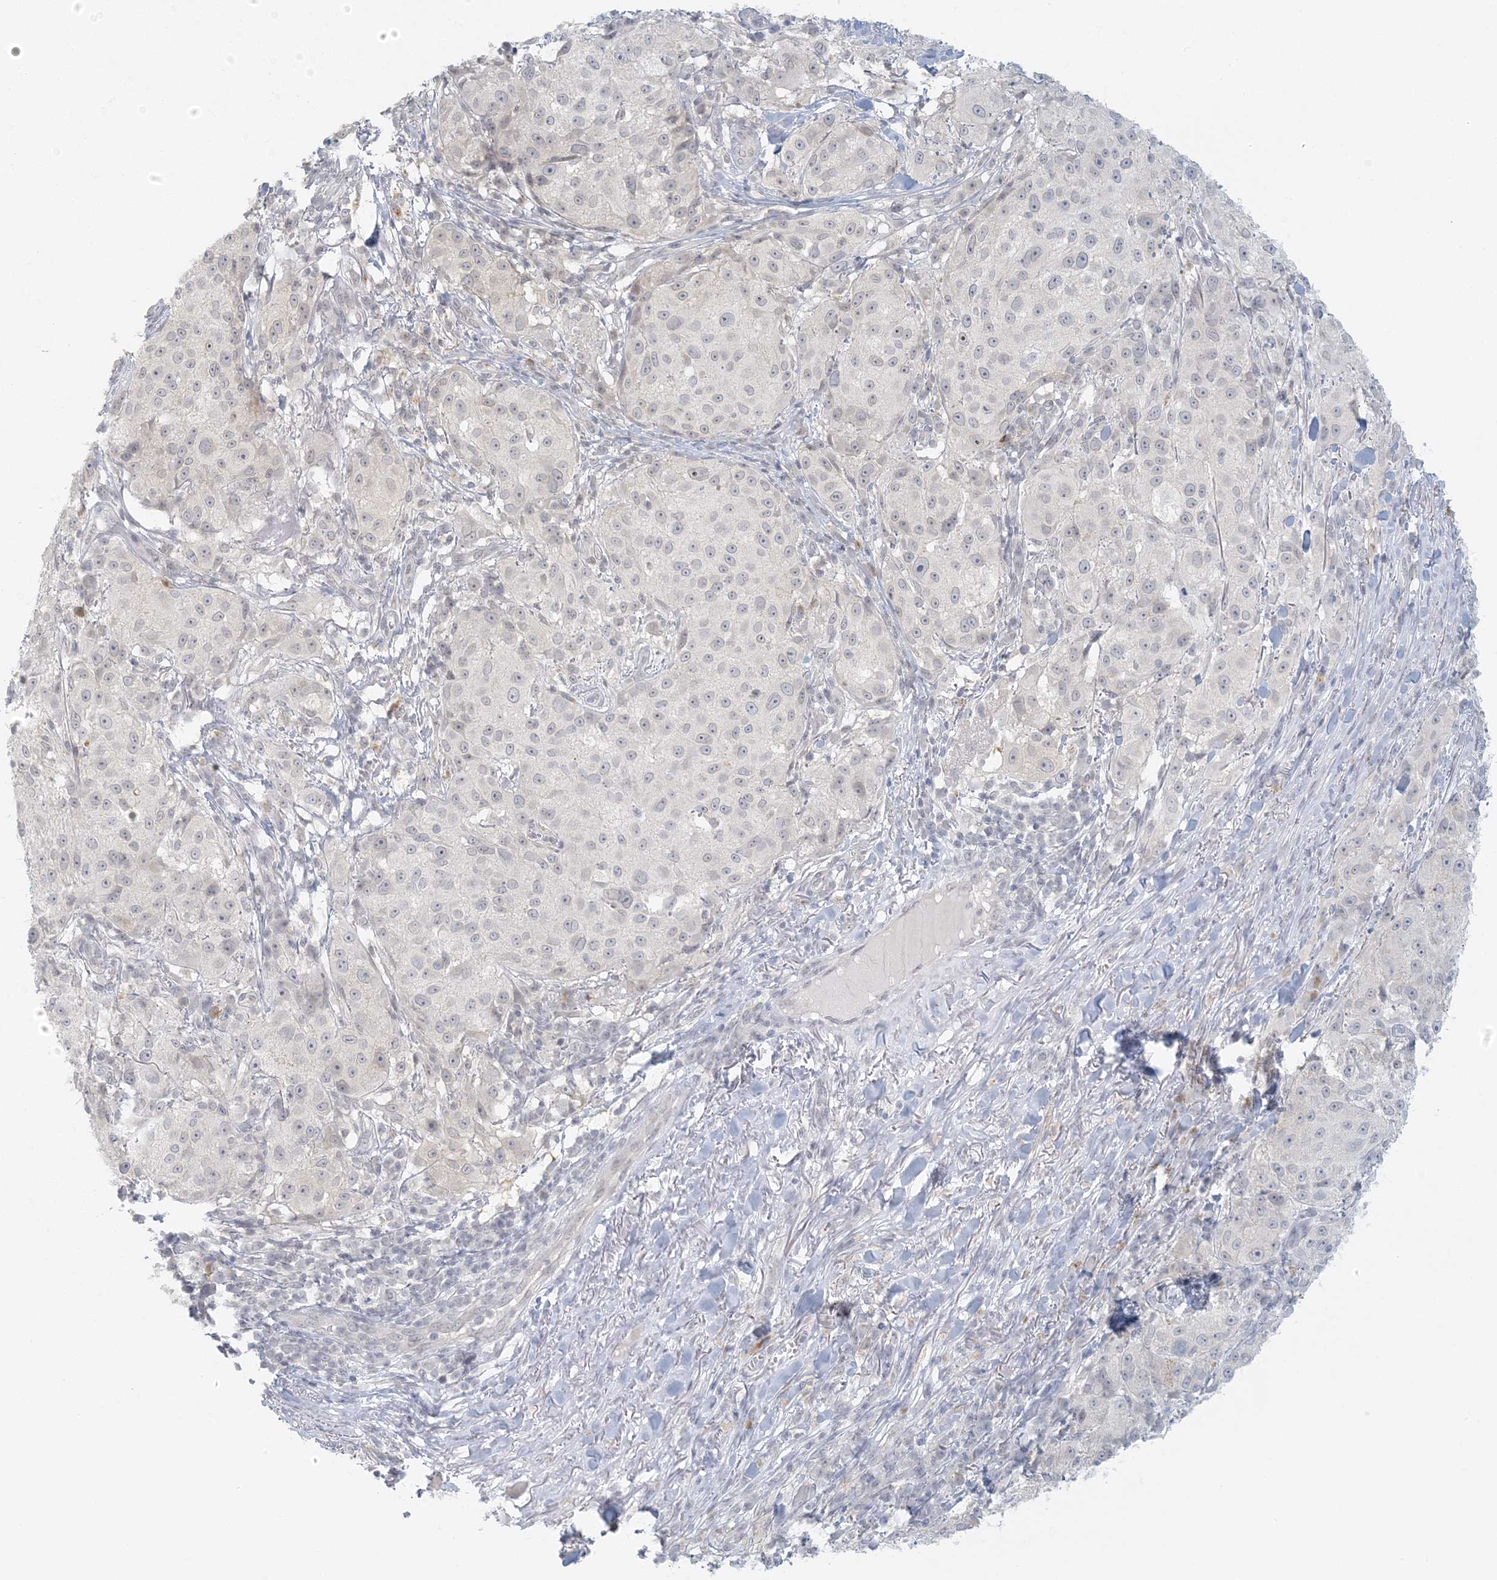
{"staining": {"intensity": "negative", "quantity": "none", "location": "none"}, "tissue": "melanoma", "cell_type": "Tumor cells", "image_type": "cancer", "snomed": [{"axis": "morphology", "description": "Necrosis, NOS"}, {"axis": "morphology", "description": "Malignant melanoma, NOS"}, {"axis": "topography", "description": "Skin"}], "caption": "The histopathology image exhibits no significant positivity in tumor cells of malignant melanoma.", "gene": "LIPT1", "patient": {"sex": "female", "age": 87}}